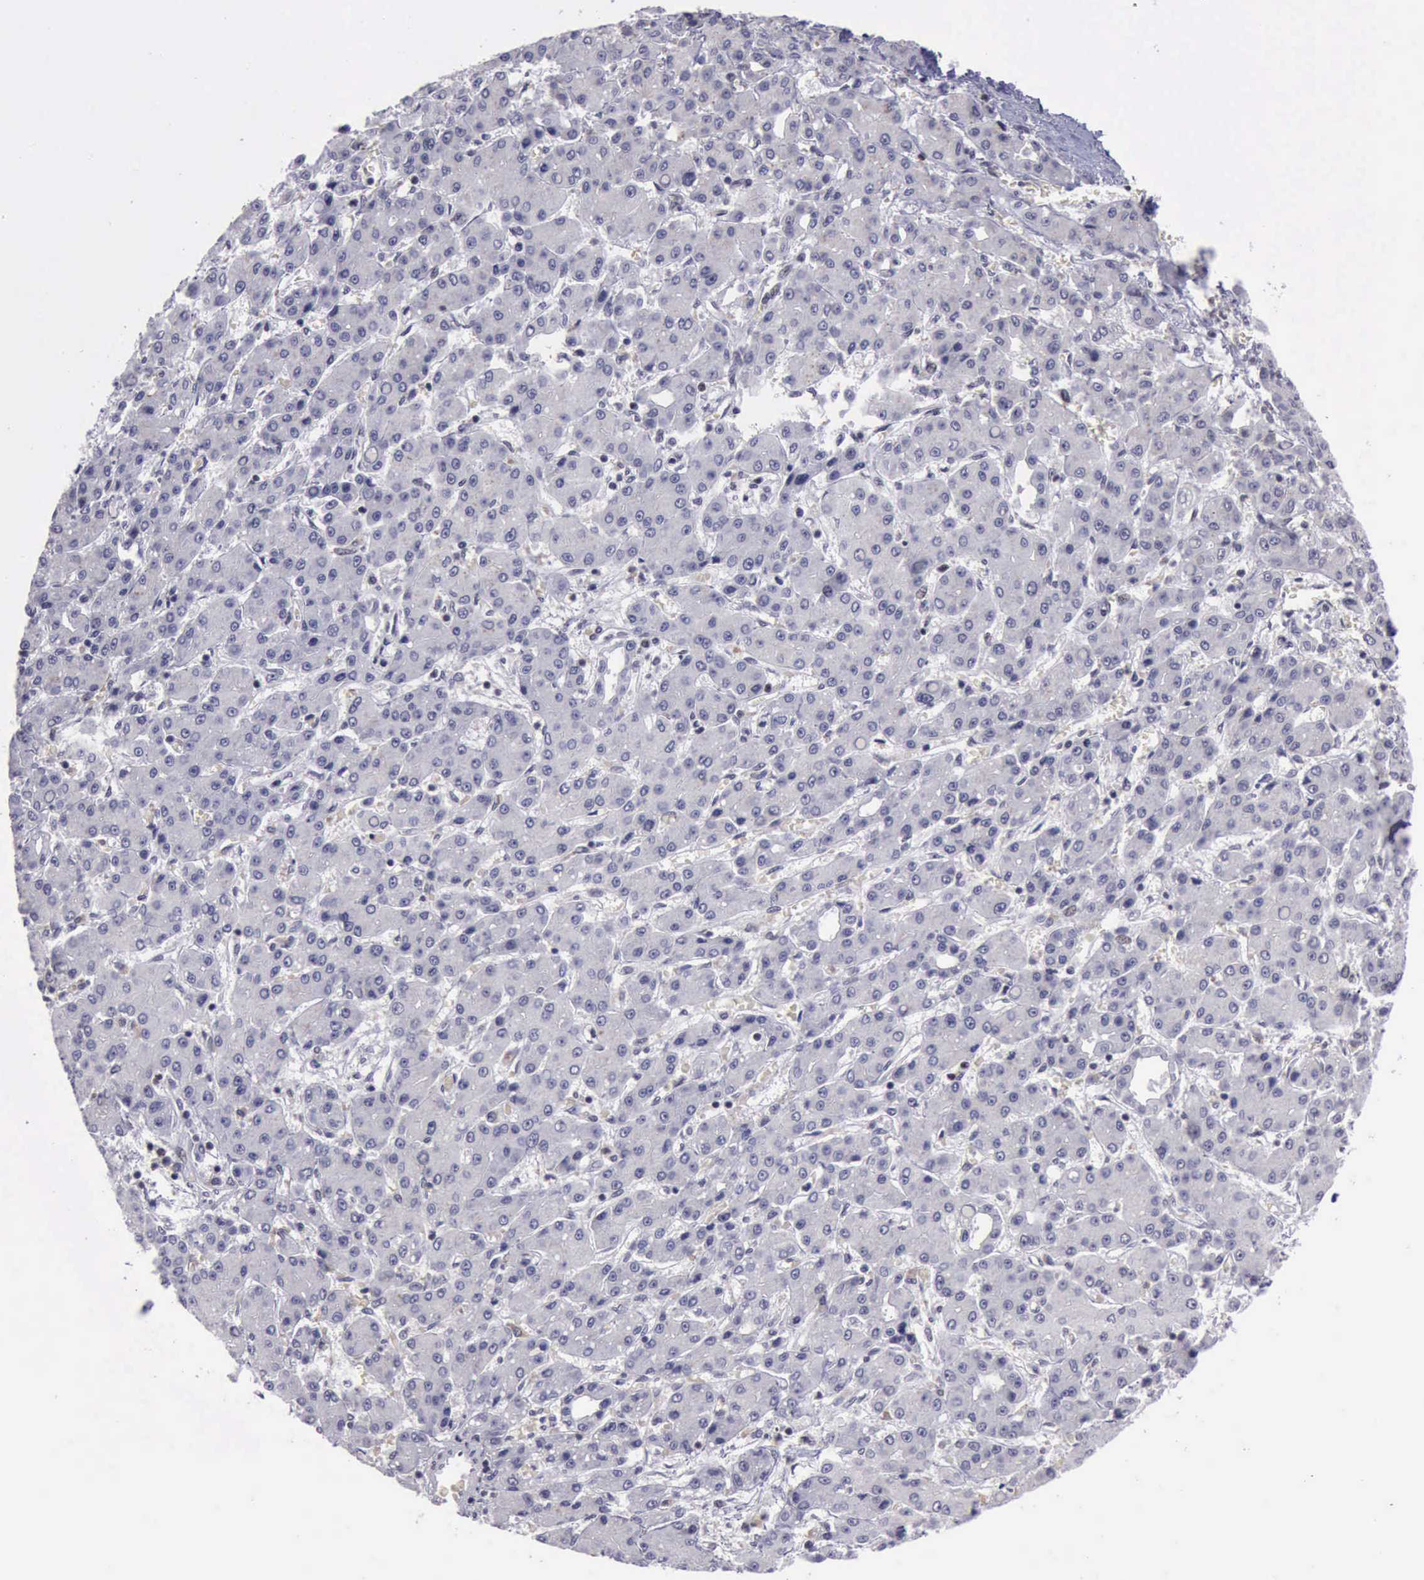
{"staining": {"intensity": "negative", "quantity": "none", "location": "none"}, "tissue": "liver cancer", "cell_type": "Tumor cells", "image_type": "cancer", "snomed": [{"axis": "morphology", "description": "Carcinoma, Hepatocellular, NOS"}, {"axis": "topography", "description": "Liver"}], "caption": "There is no significant staining in tumor cells of hepatocellular carcinoma (liver).", "gene": "YY1", "patient": {"sex": "male", "age": 69}}